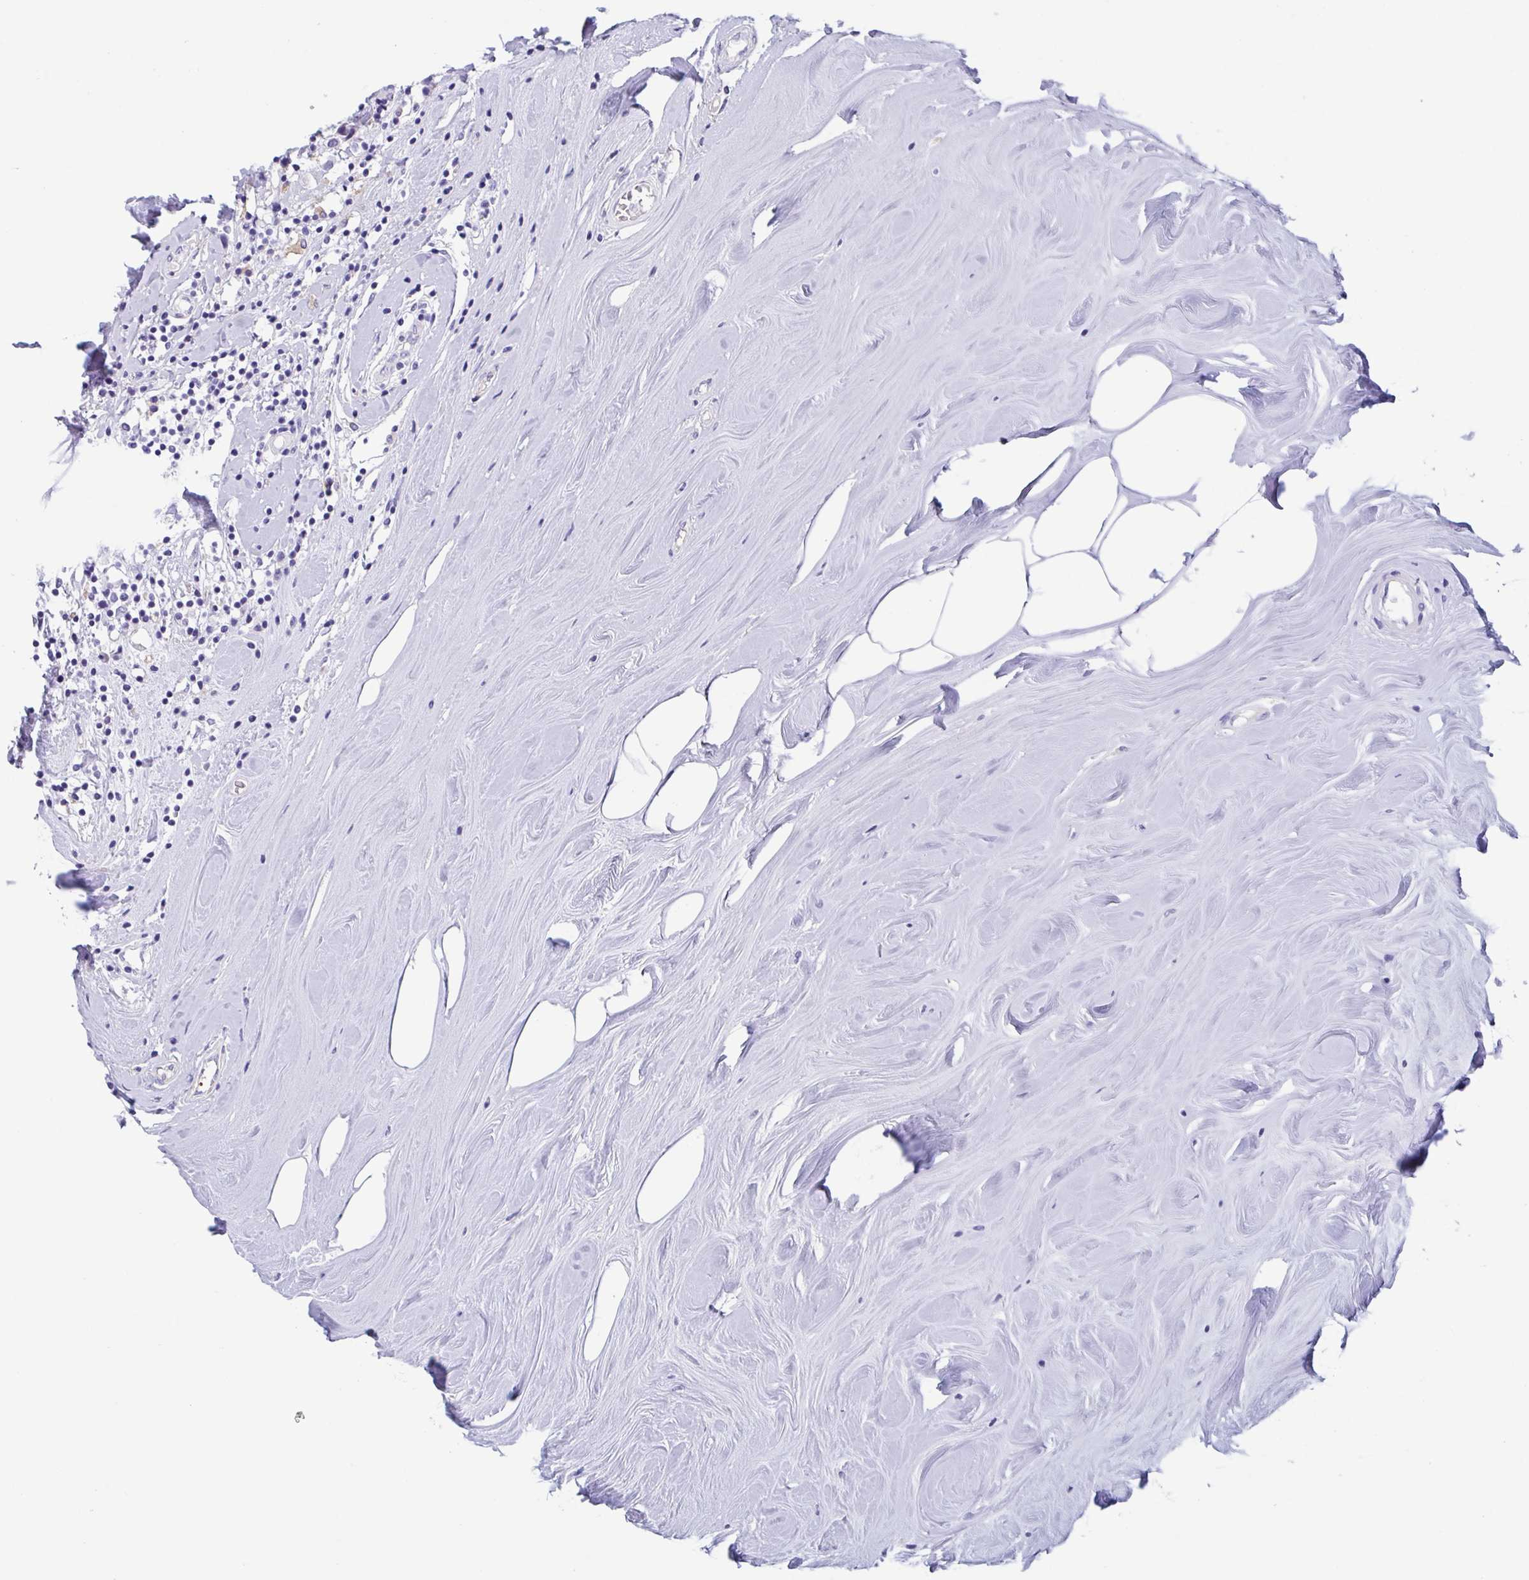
{"staining": {"intensity": "moderate", "quantity": "<25%", "location": "cytoplasmic/membranous"}, "tissue": "breast cancer", "cell_type": "Tumor cells", "image_type": "cancer", "snomed": [{"axis": "morphology", "description": "Duct carcinoma"}, {"axis": "topography", "description": "Breast"}], "caption": "Immunohistochemistry (IHC) photomicrograph of human infiltrating ductal carcinoma (breast) stained for a protein (brown), which reveals low levels of moderate cytoplasmic/membranous expression in approximately <25% of tumor cells.", "gene": "RPL22L1", "patient": {"sex": "female", "age": 61}}